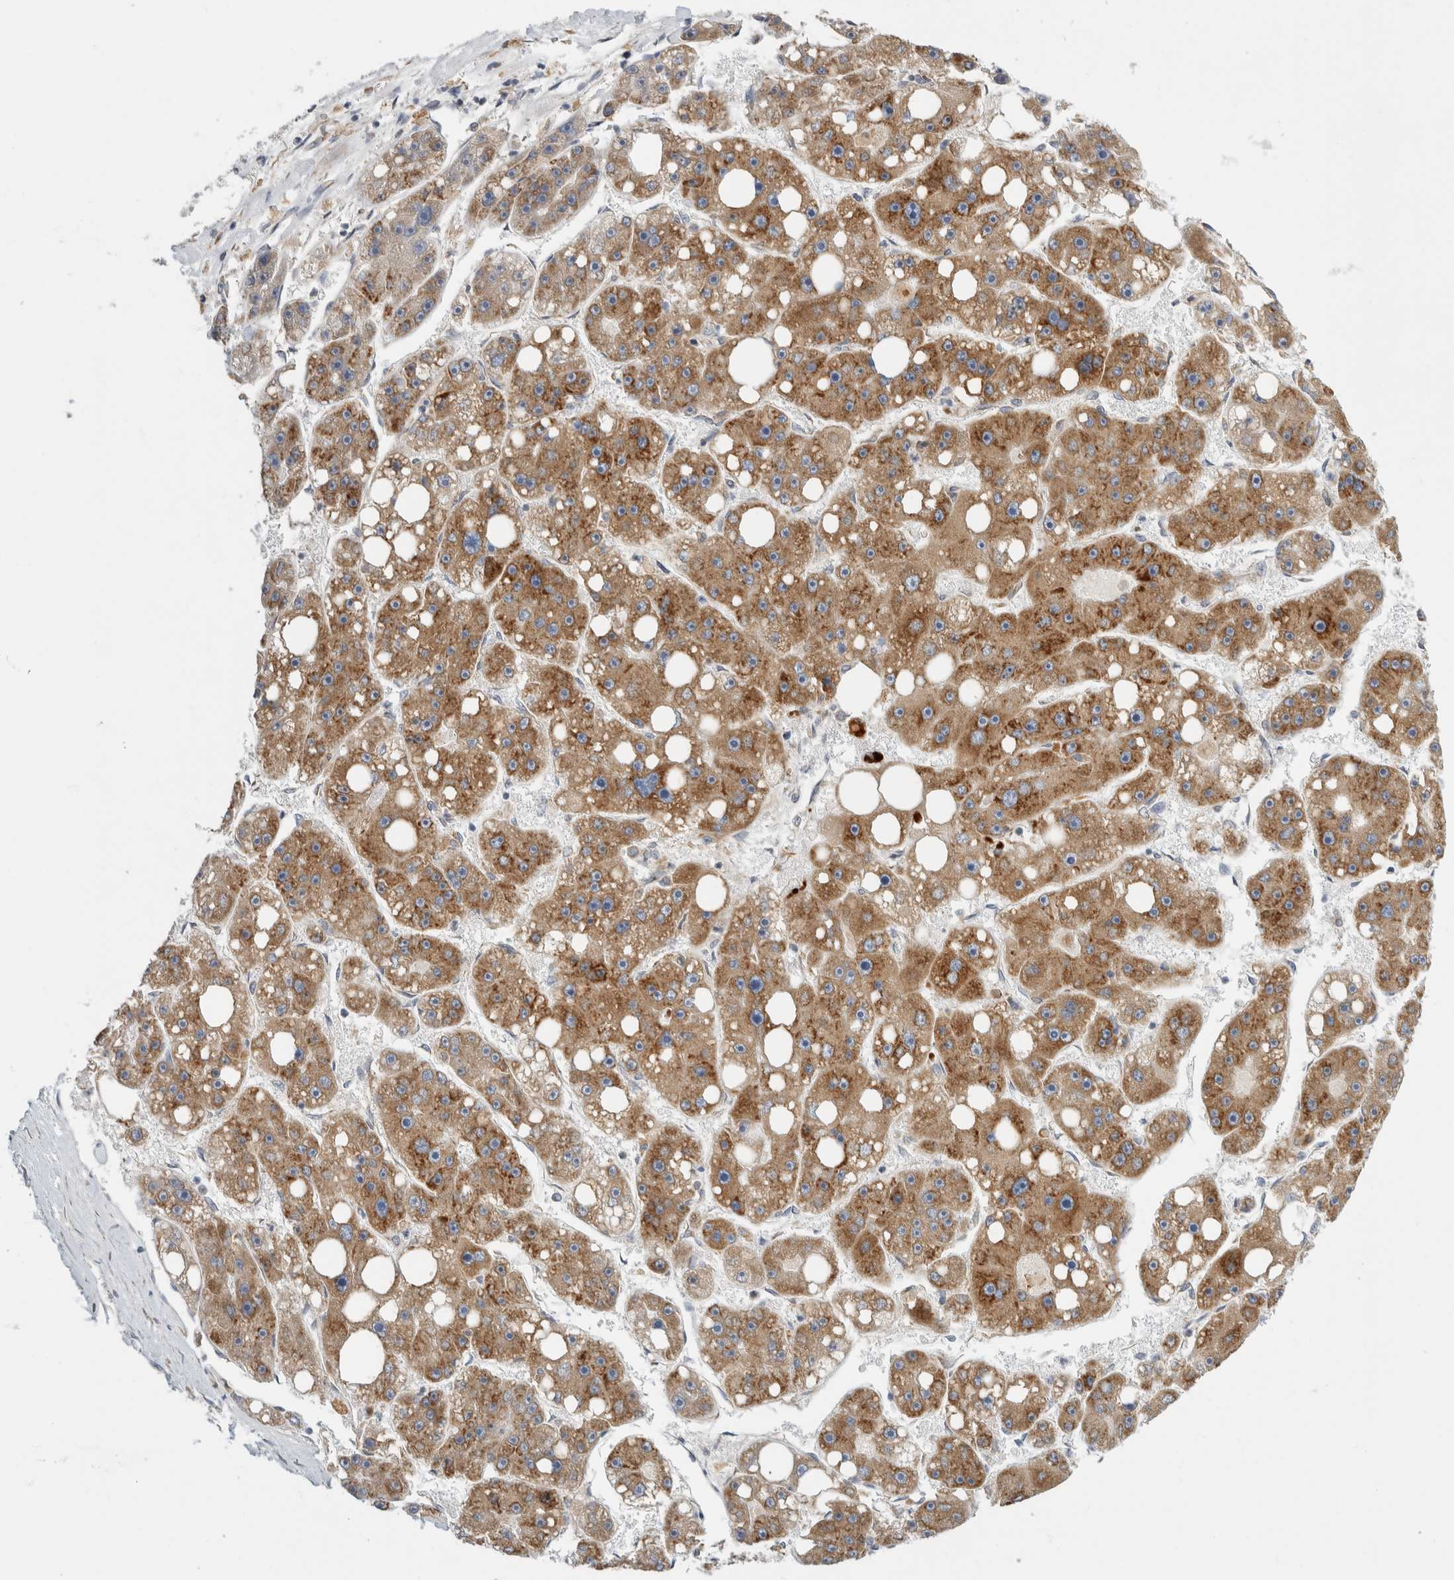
{"staining": {"intensity": "moderate", "quantity": ">75%", "location": "cytoplasmic/membranous"}, "tissue": "liver cancer", "cell_type": "Tumor cells", "image_type": "cancer", "snomed": [{"axis": "morphology", "description": "Carcinoma, Hepatocellular, NOS"}, {"axis": "topography", "description": "Liver"}], "caption": "Tumor cells show medium levels of moderate cytoplasmic/membranous staining in about >75% of cells in human liver hepatocellular carcinoma.", "gene": "RPN2", "patient": {"sex": "female", "age": 61}}